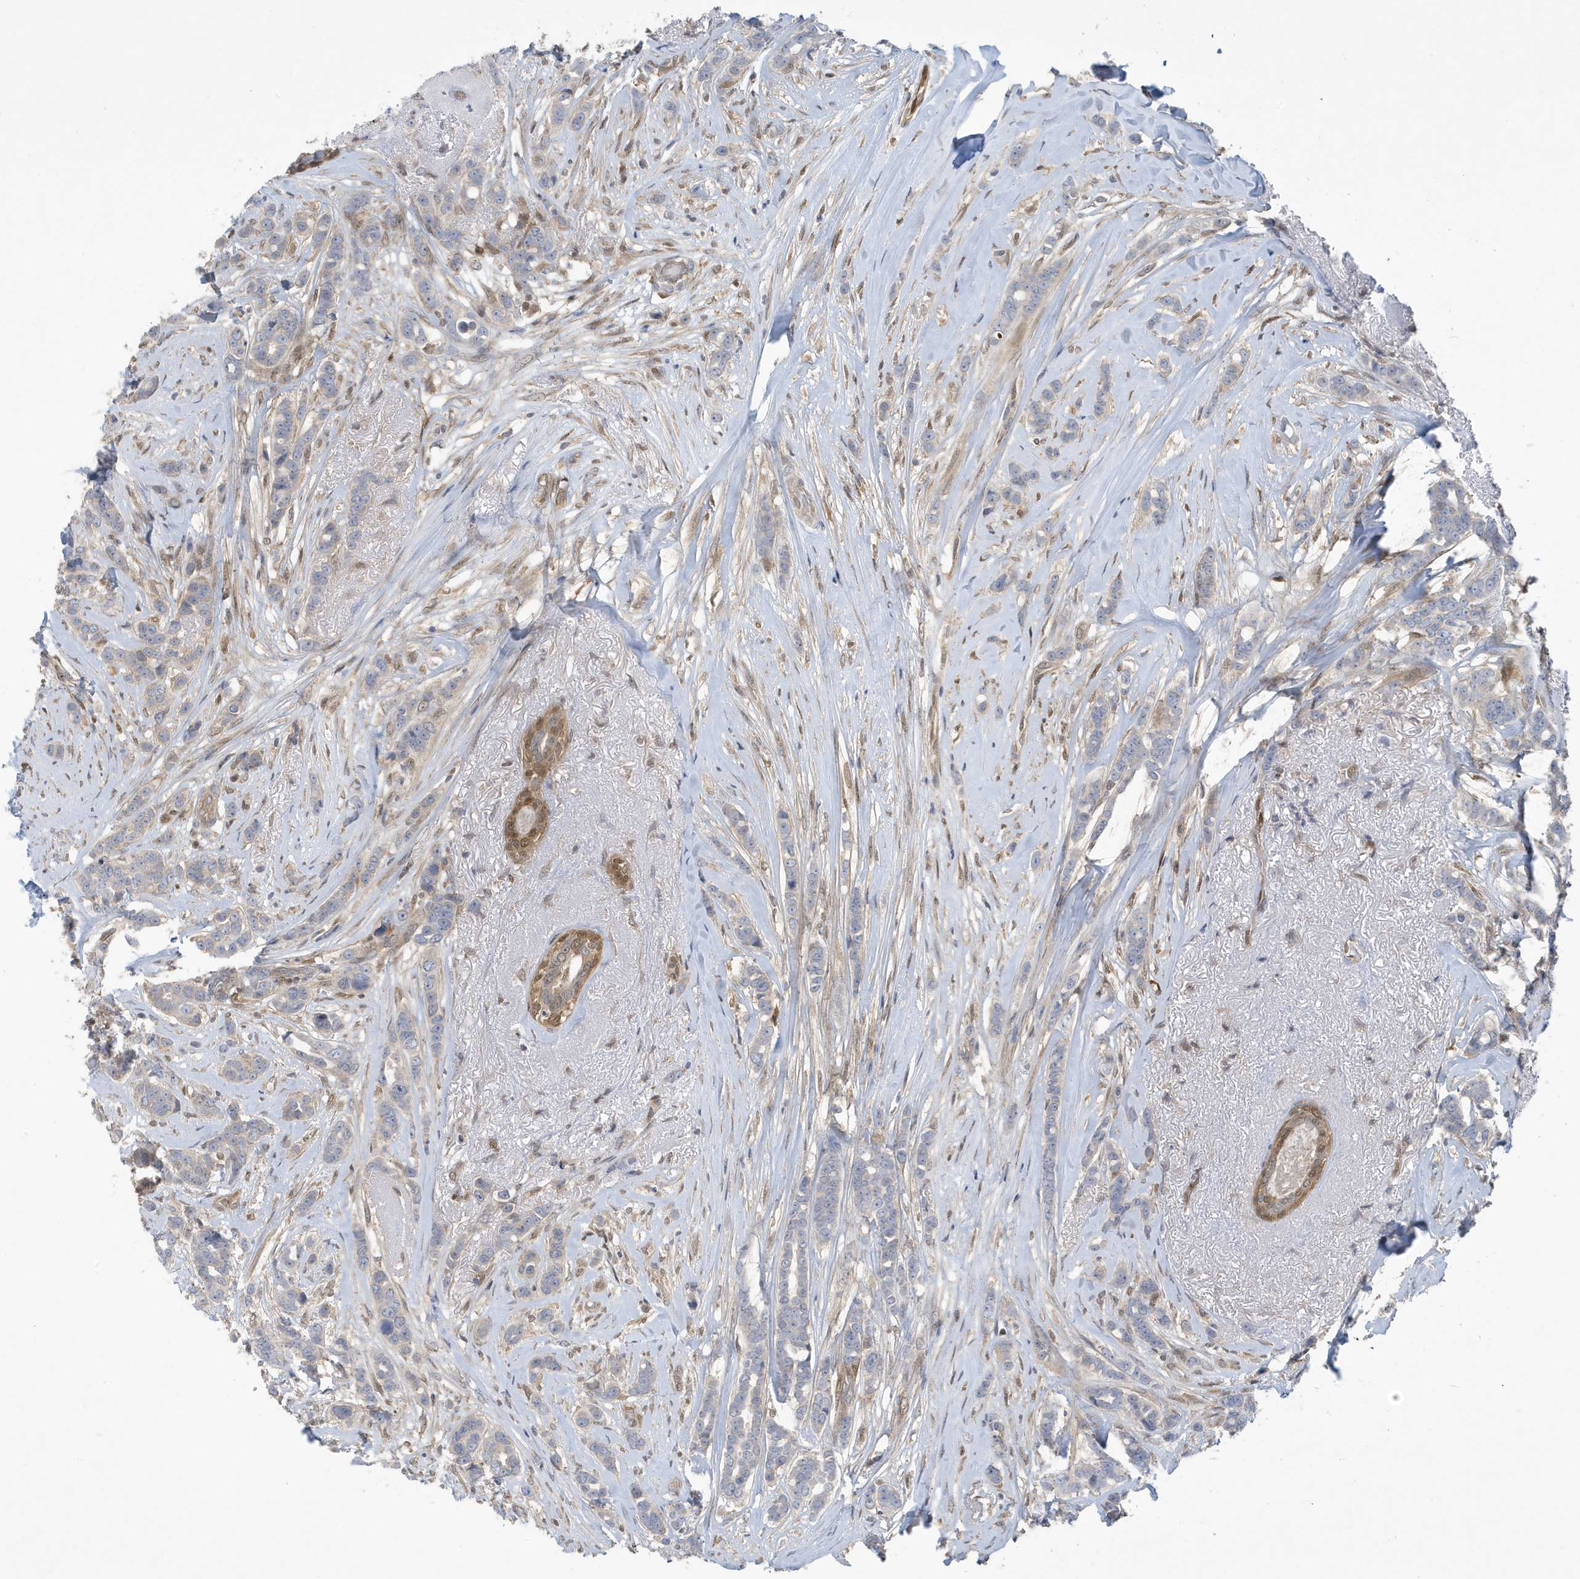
{"staining": {"intensity": "negative", "quantity": "none", "location": "none"}, "tissue": "breast cancer", "cell_type": "Tumor cells", "image_type": "cancer", "snomed": [{"axis": "morphology", "description": "Lobular carcinoma"}, {"axis": "topography", "description": "Breast"}], "caption": "A photomicrograph of breast cancer (lobular carcinoma) stained for a protein displays no brown staining in tumor cells.", "gene": "NCOA7", "patient": {"sex": "female", "age": 51}}